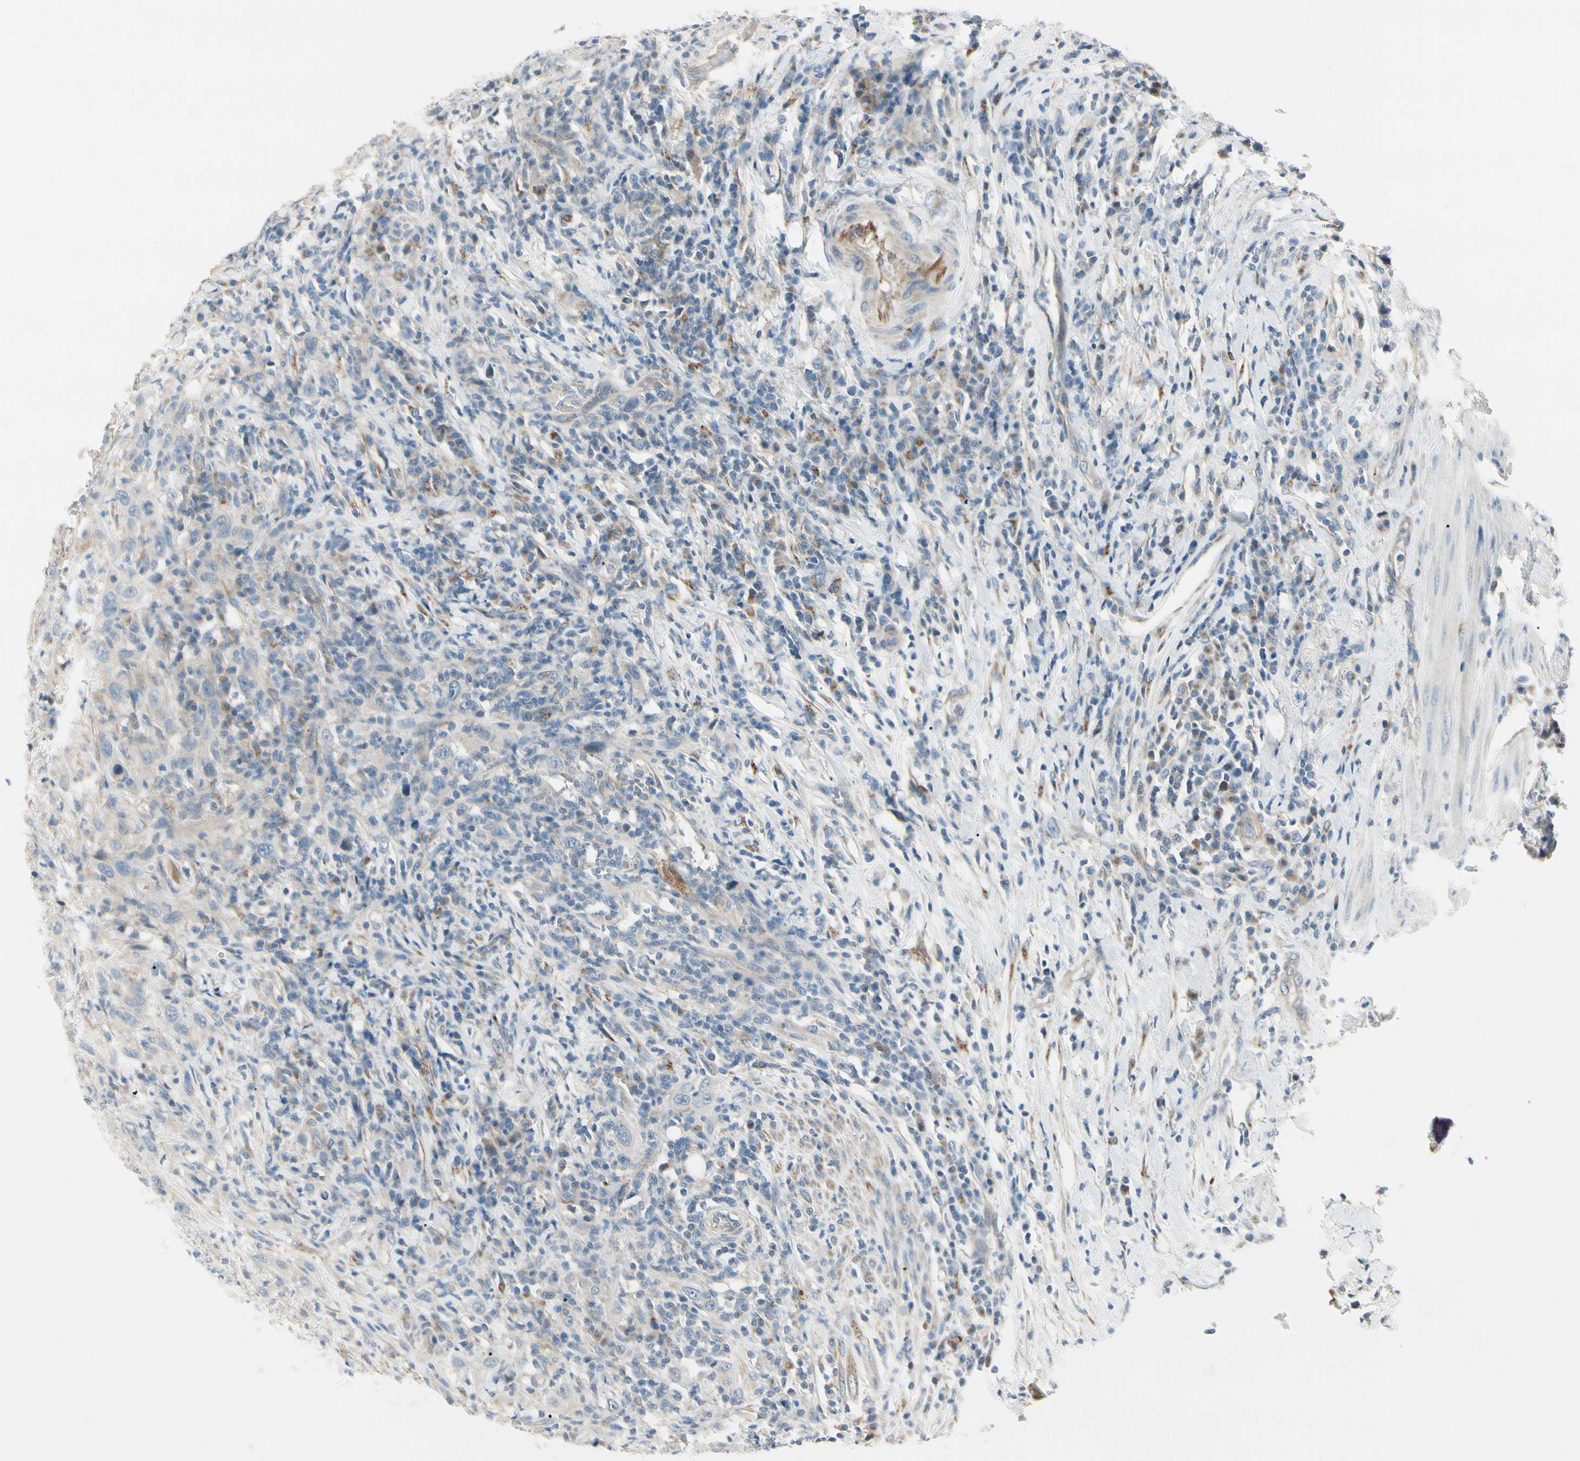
{"staining": {"intensity": "weak", "quantity": "<25%", "location": "cytoplasmic/membranous"}, "tissue": "urothelial cancer", "cell_type": "Tumor cells", "image_type": "cancer", "snomed": [{"axis": "morphology", "description": "Urothelial carcinoma, High grade"}, {"axis": "topography", "description": "Urinary bladder"}], "caption": "The immunohistochemistry micrograph has no significant staining in tumor cells of high-grade urothelial carcinoma tissue.", "gene": "ABCA3", "patient": {"sex": "male", "age": 61}}